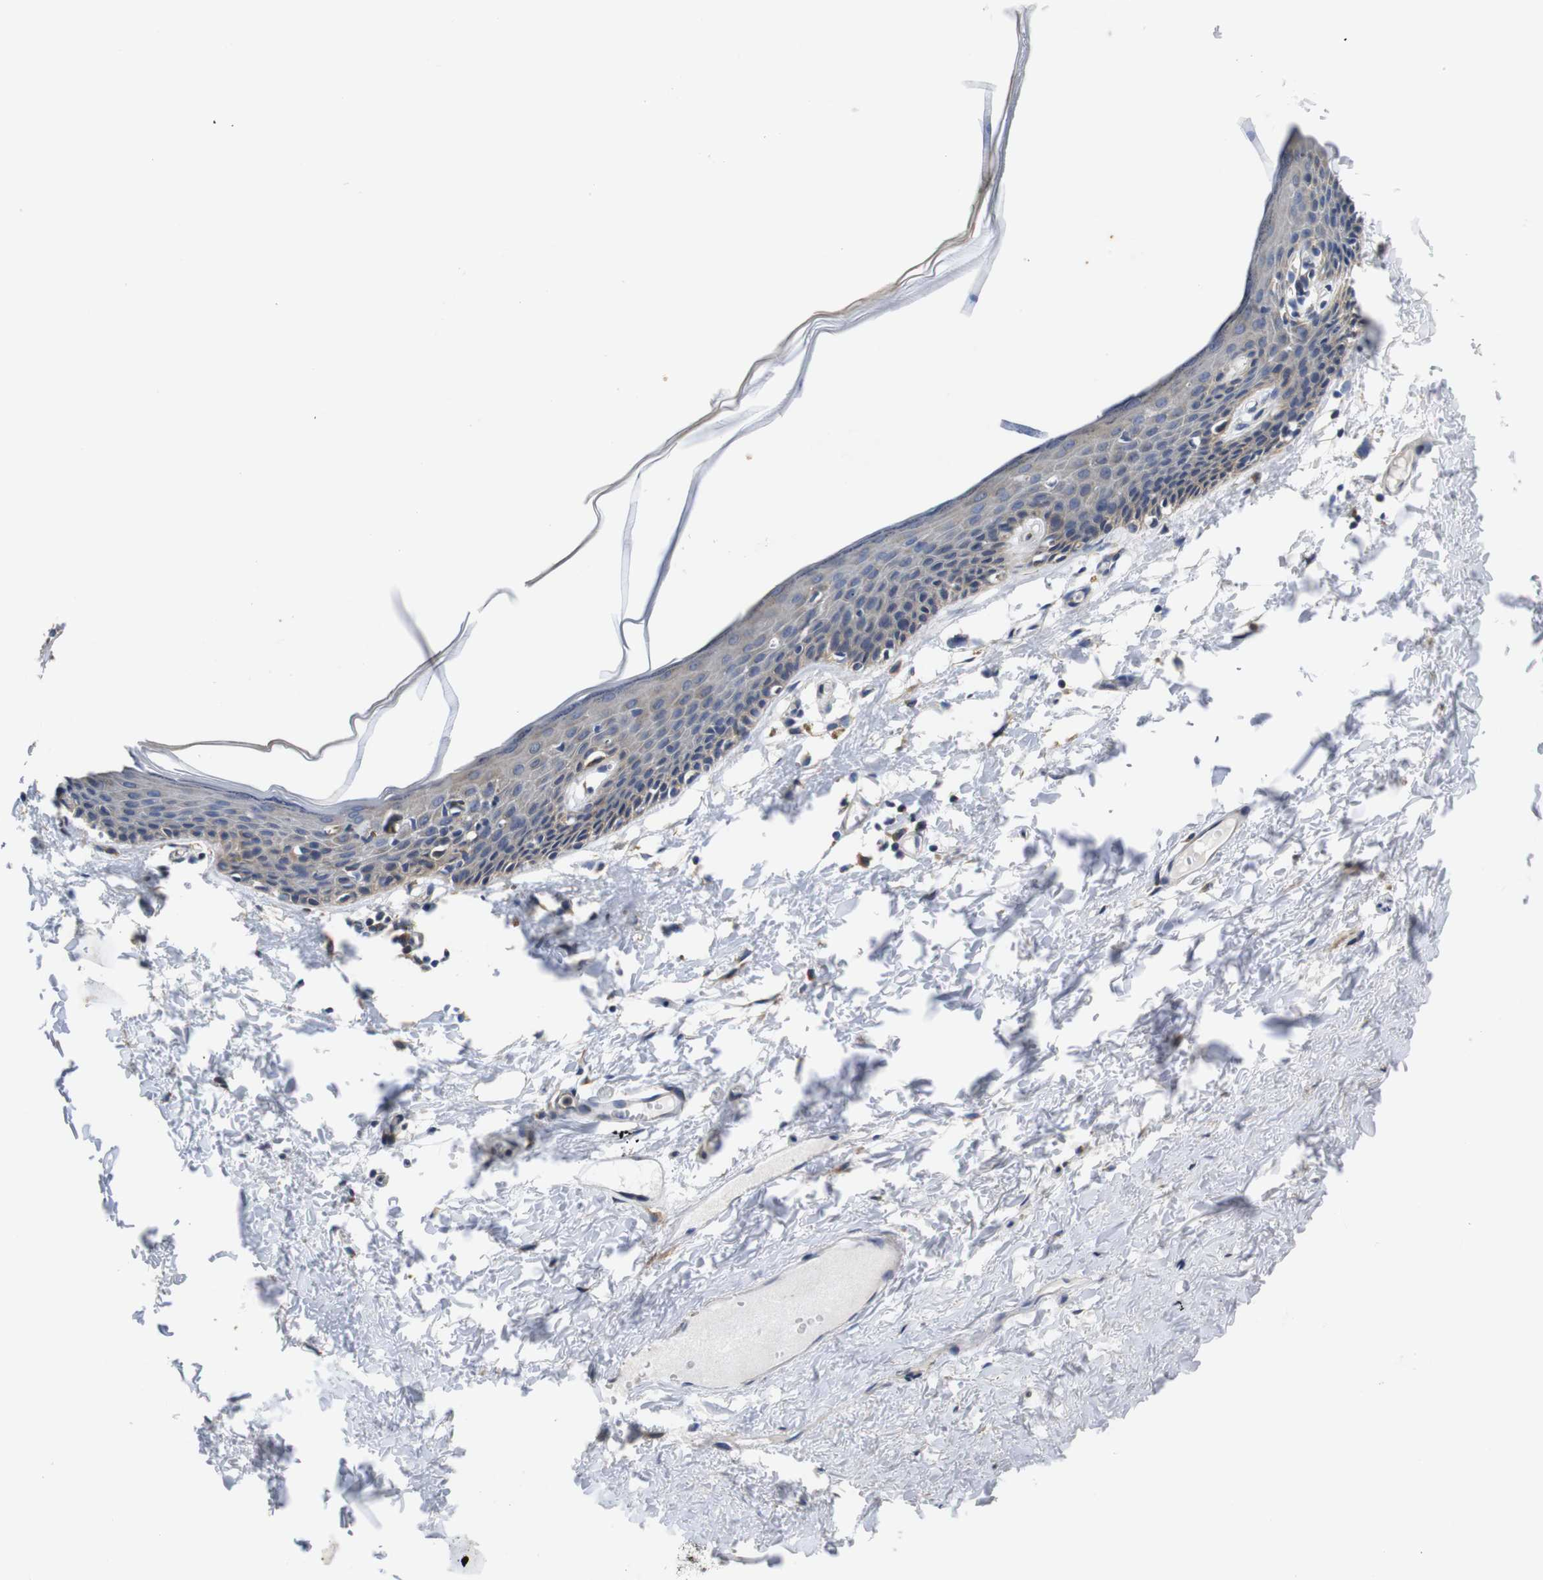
{"staining": {"intensity": "weak", "quantity": ">75%", "location": "cytoplasmic/membranous"}, "tissue": "skin", "cell_type": "Epidermal cells", "image_type": "normal", "snomed": [{"axis": "morphology", "description": "Normal tissue, NOS"}, {"axis": "topography", "description": "Vulva"}], "caption": "A high-resolution histopathology image shows immunohistochemistry (IHC) staining of normal skin, which displays weak cytoplasmic/membranous staining in about >75% of epidermal cells.", "gene": "MARCHF7", "patient": {"sex": "female", "age": 54}}